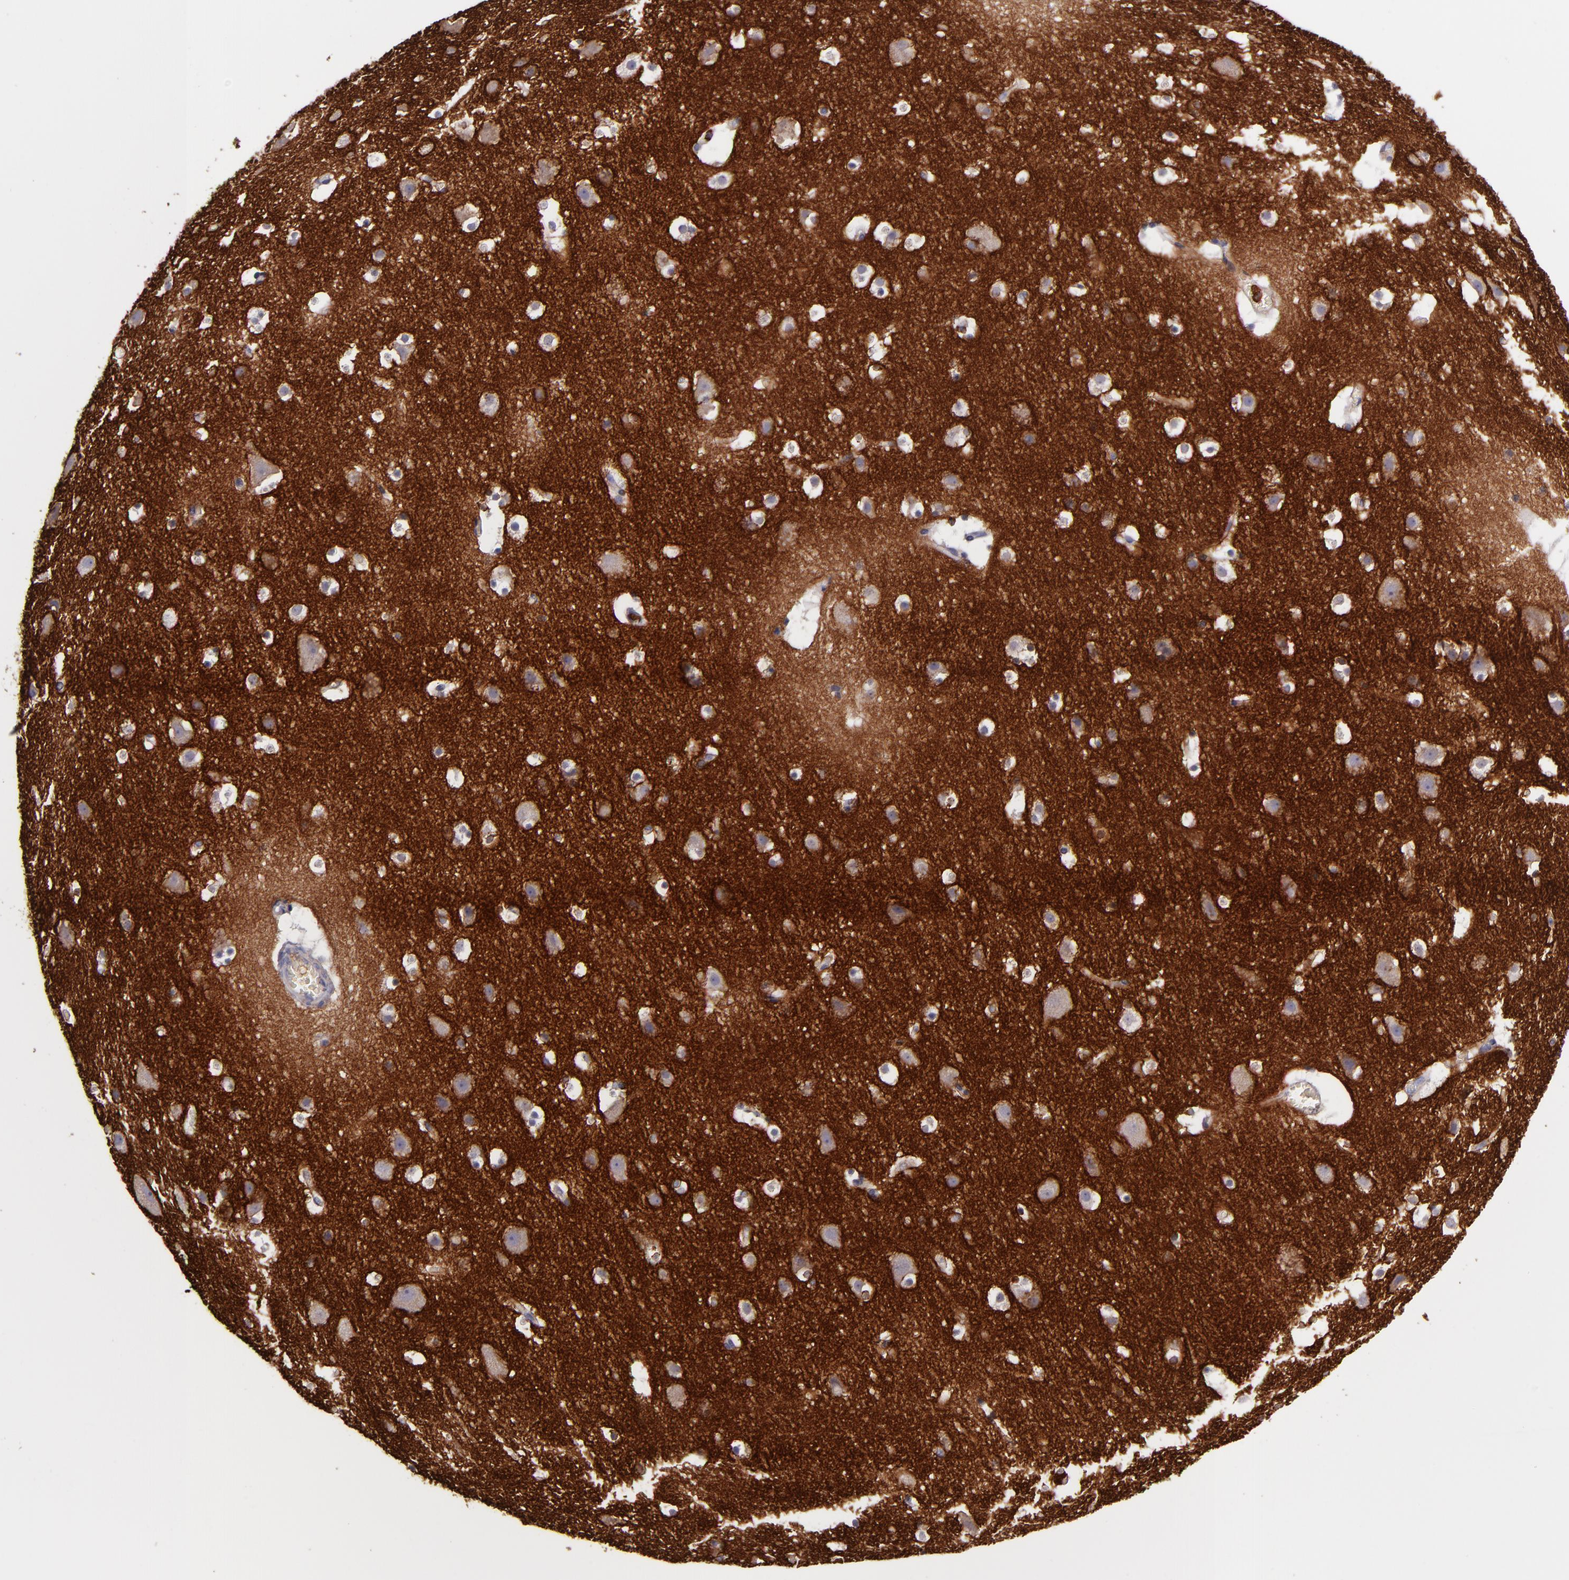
{"staining": {"intensity": "negative", "quantity": "none", "location": "none"}, "tissue": "cerebral cortex", "cell_type": "Endothelial cells", "image_type": "normal", "snomed": [{"axis": "morphology", "description": "Normal tissue, NOS"}, {"axis": "topography", "description": "Cerebral cortex"}], "caption": "A high-resolution micrograph shows IHC staining of normal cerebral cortex, which exhibits no significant positivity in endothelial cells.", "gene": "C5AR1", "patient": {"sex": "male", "age": 45}}